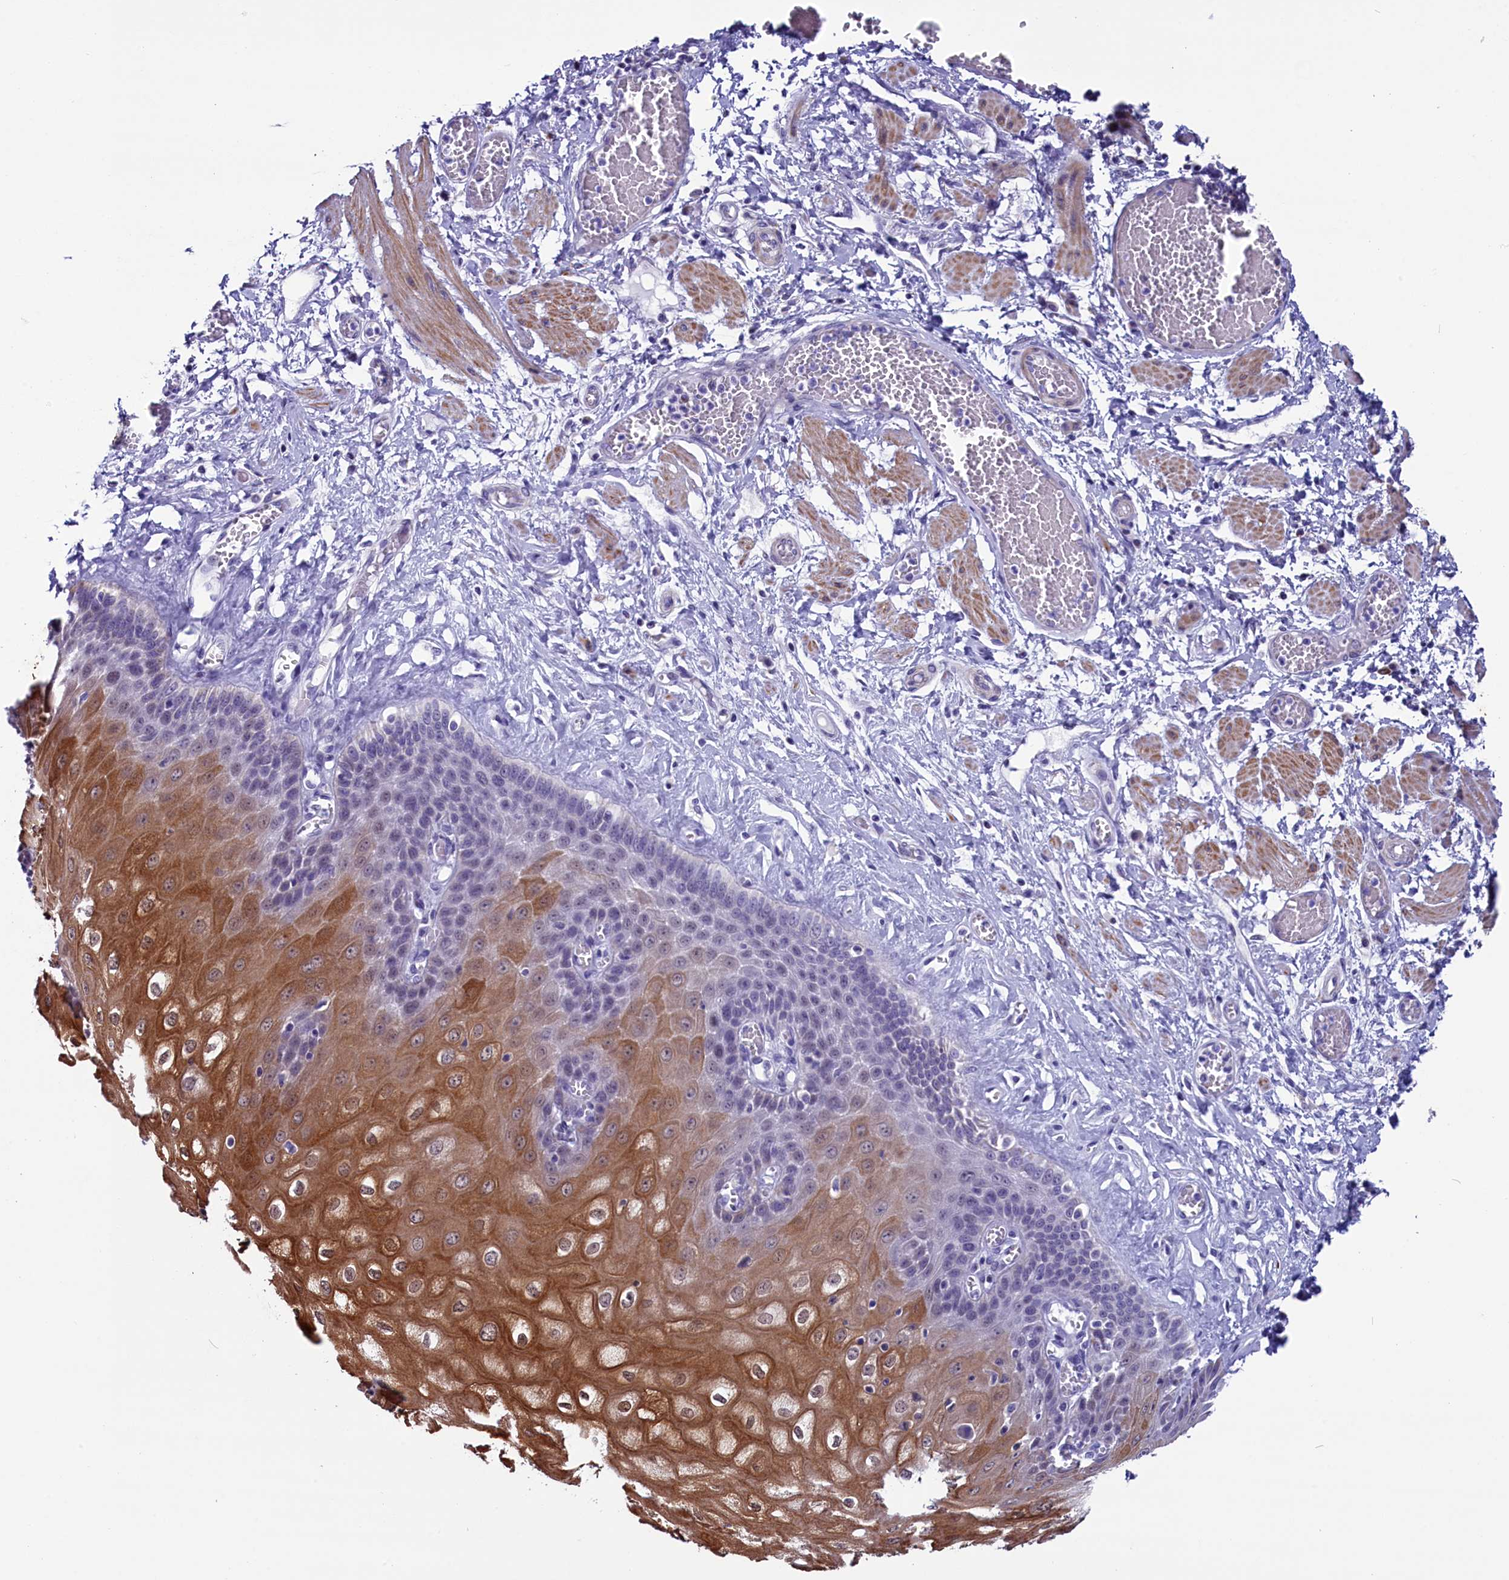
{"staining": {"intensity": "strong", "quantity": "<25%", "location": "cytoplasmic/membranous"}, "tissue": "esophagus", "cell_type": "Squamous epithelial cells", "image_type": "normal", "snomed": [{"axis": "morphology", "description": "Normal tissue, NOS"}, {"axis": "topography", "description": "Esophagus"}], "caption": "Immunohistochemical staining of unremarkable esophagus shows medium levels of strong cytoplasmic/membranous positivity in about <25% of squamous epithelial cells.", "gene": "SCD5", "patient": {"sex": "male", "age": 60}}